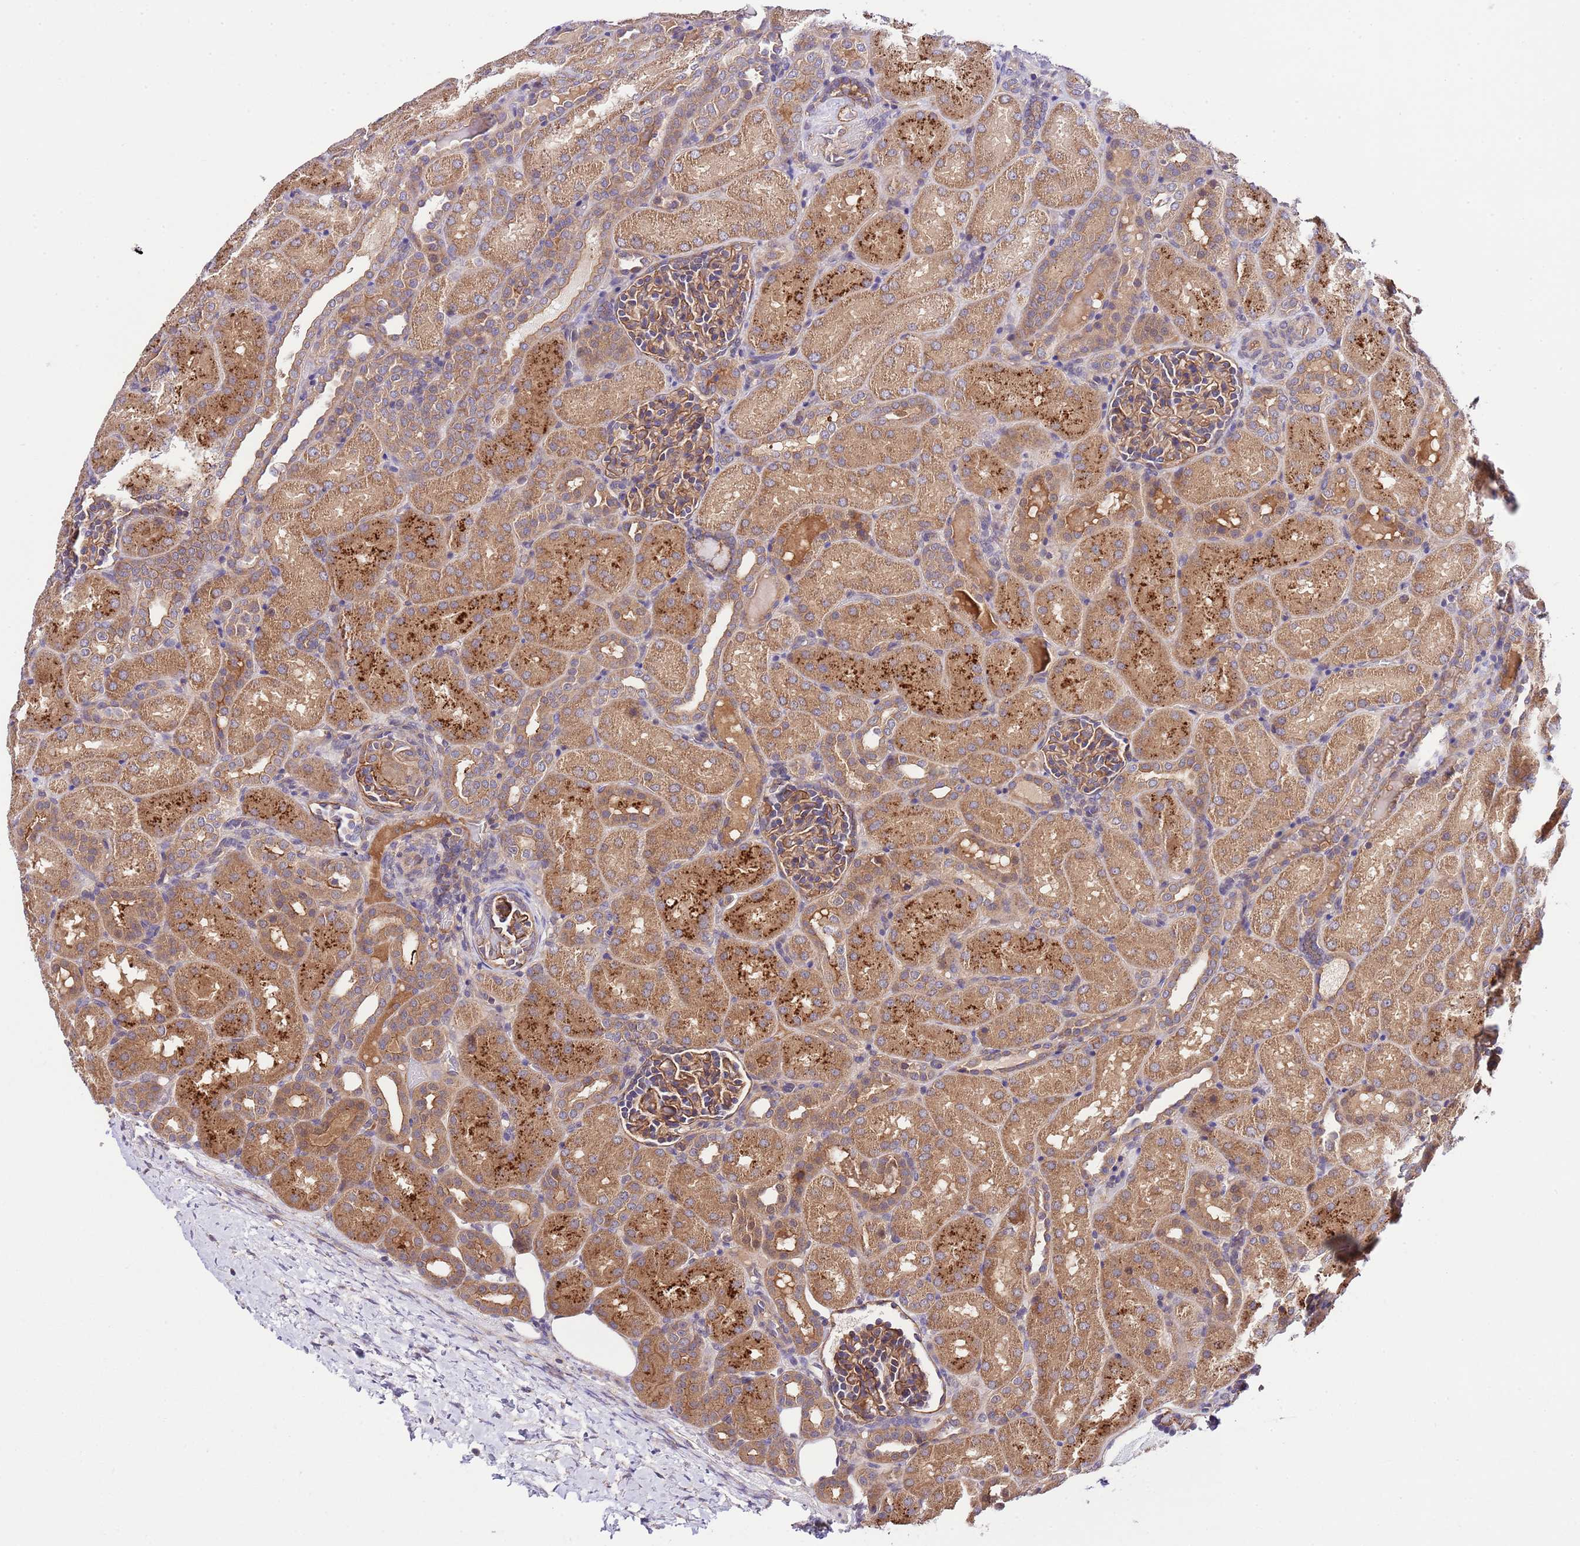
{"staining": {"intensity": "moderate", "quantity": ">75%", "location": "cytoplasmic/membranous"}, "tissue": "kidney", "cell_type": "Cells in glomeruli", "image_type": "normal", "snomed": [{"axis": "morphology", "description": "Normal tissue, NOS"}, {"axis": "topography", "description": "Kidney"}], "caption": "A brown stain shows moderate cytoplasmic/membranous positivity of a protein in cells in glomeruli of benign kidney.", "gene": "DONSON", "patient": {"sex": "male", "age": 1}}